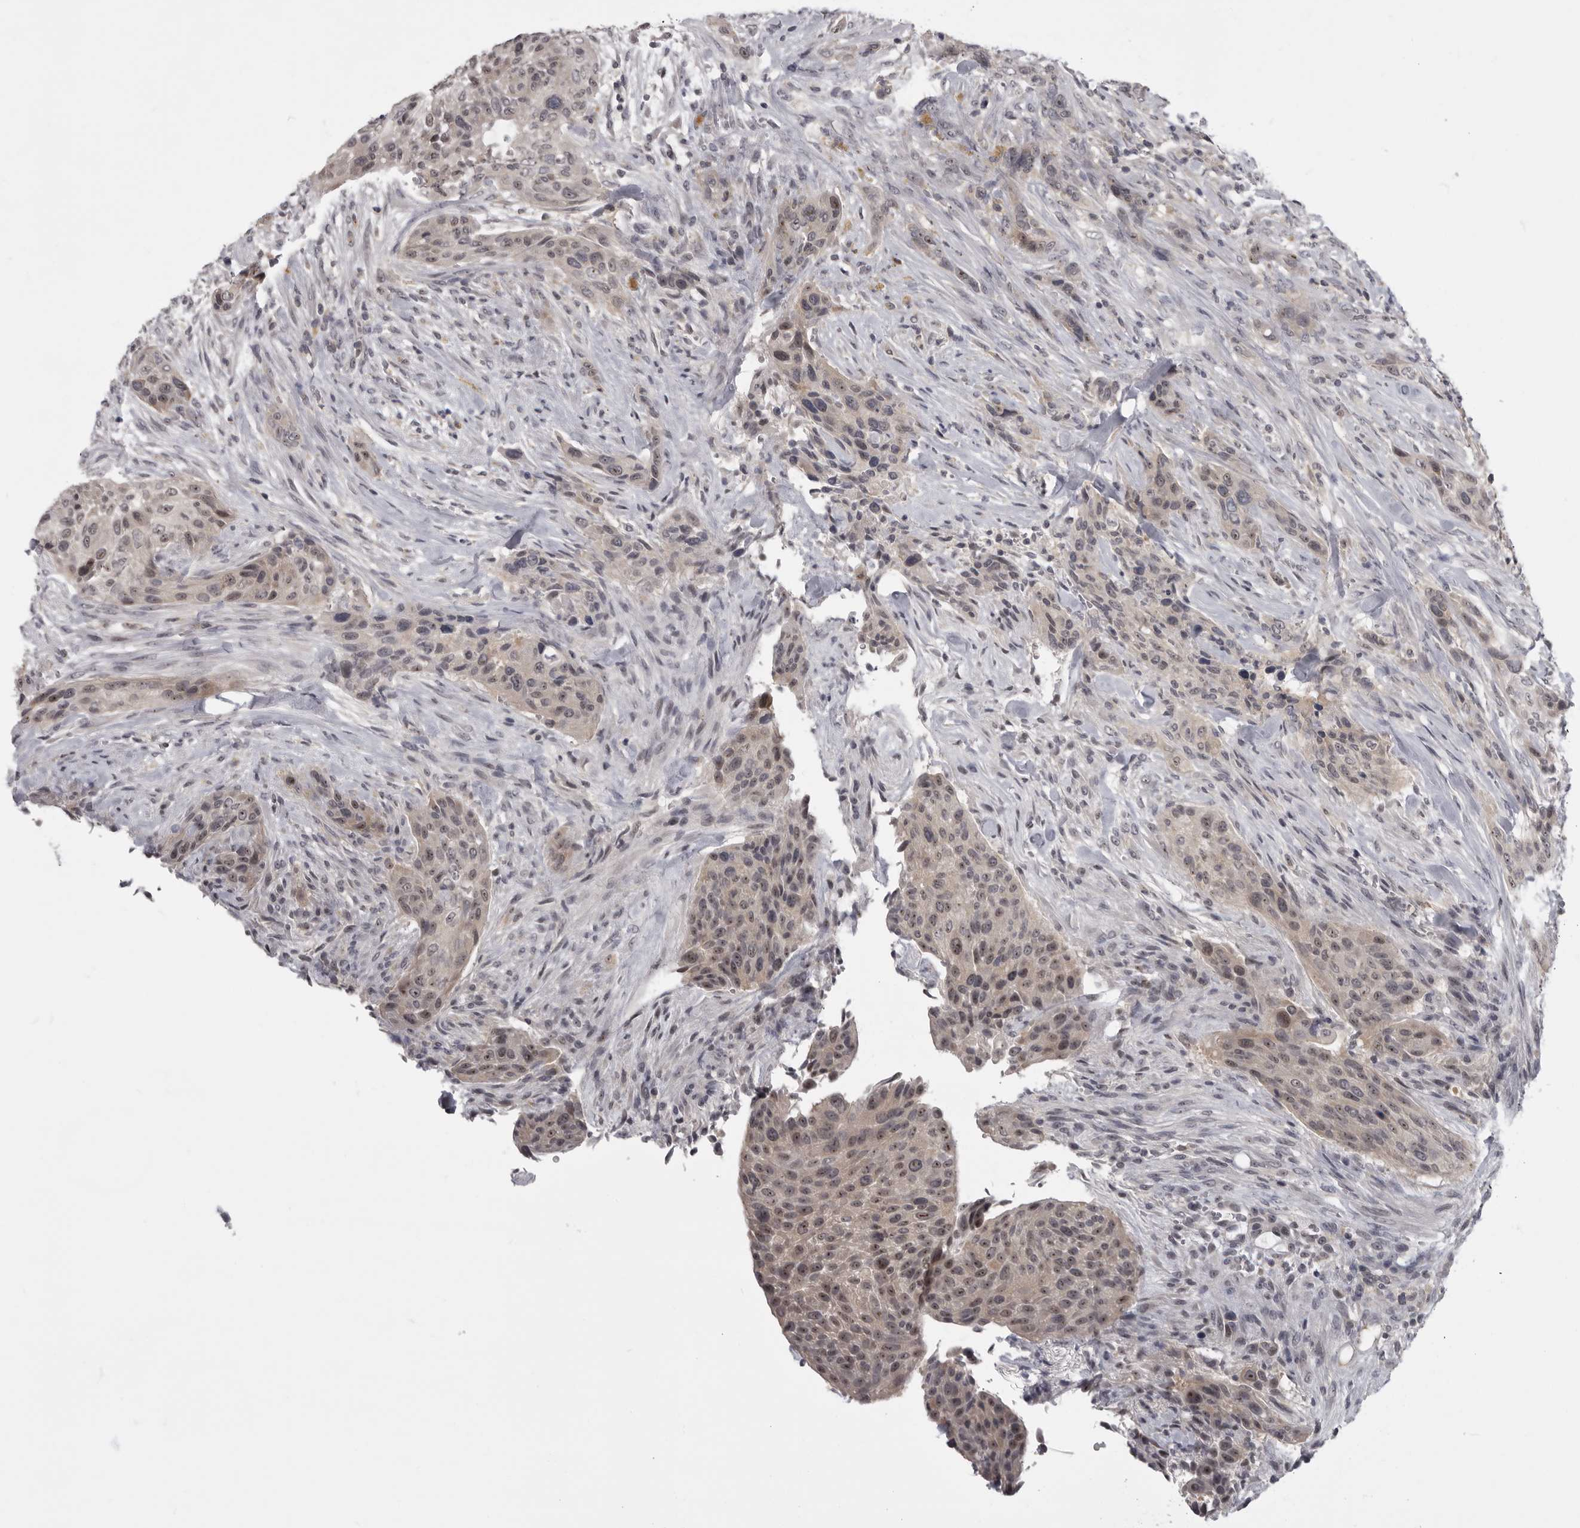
{"staining": {"intensity": "weak", "quantity": "25%-75%", "location": "nuclear"}, "tissue": "urothelial cancer", "cell_type": "Tumor cells", "image_type": "cancer", "snomed": [{"axis": "morphology", "description": "Urothelial carcinoma, High grade"}, {"axis": "topography", "description": "Urinary bladder"}], "caption": "A histopathology image showing weak nuclear expression in approximately 25%-75% of tumor cells in urothelial cancer, as visualized by brown immunohistochemical staining.", "gene": "MRTO4", "patient": {"sex": "male", "age": 35}}